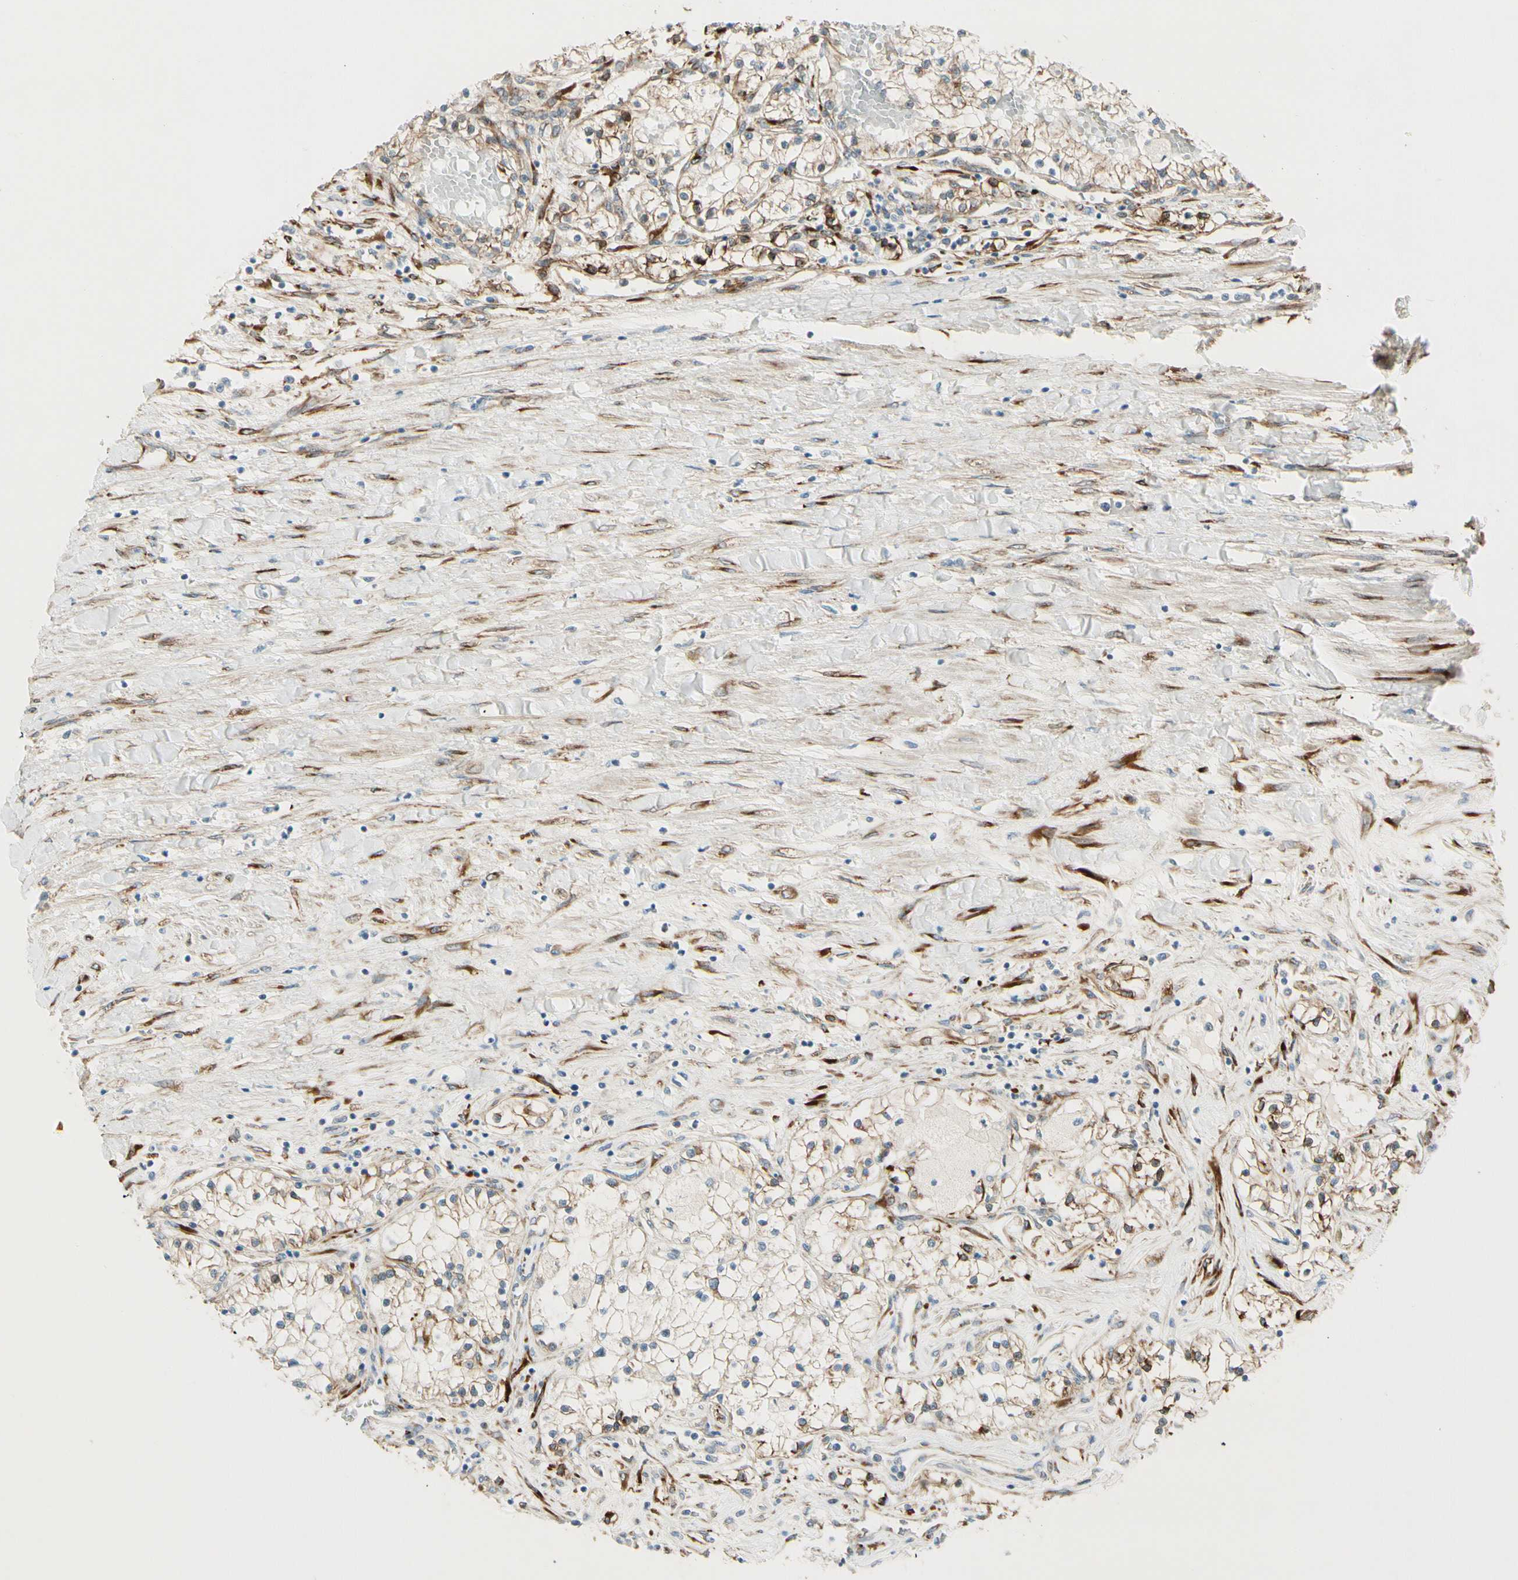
{"staining": {"intensity": "weak", "quantity": "<25%", "location": "cytoplasmic/membranous"}, "tissue": "renal cancer", "cell_type": "Tumor cells", "image_type": "cancer", "snomed": [{"axis": "morphology", "description": "Adenocarcinoma, NOS"}, {"axis": "topography", "description": "Kidney"}], "caption": "Tumor cells are negative for brown protein staining in adenocarcinoma (renal).", "gene": "FKBP7", "patient": {"sex": "male", "age": 68}}